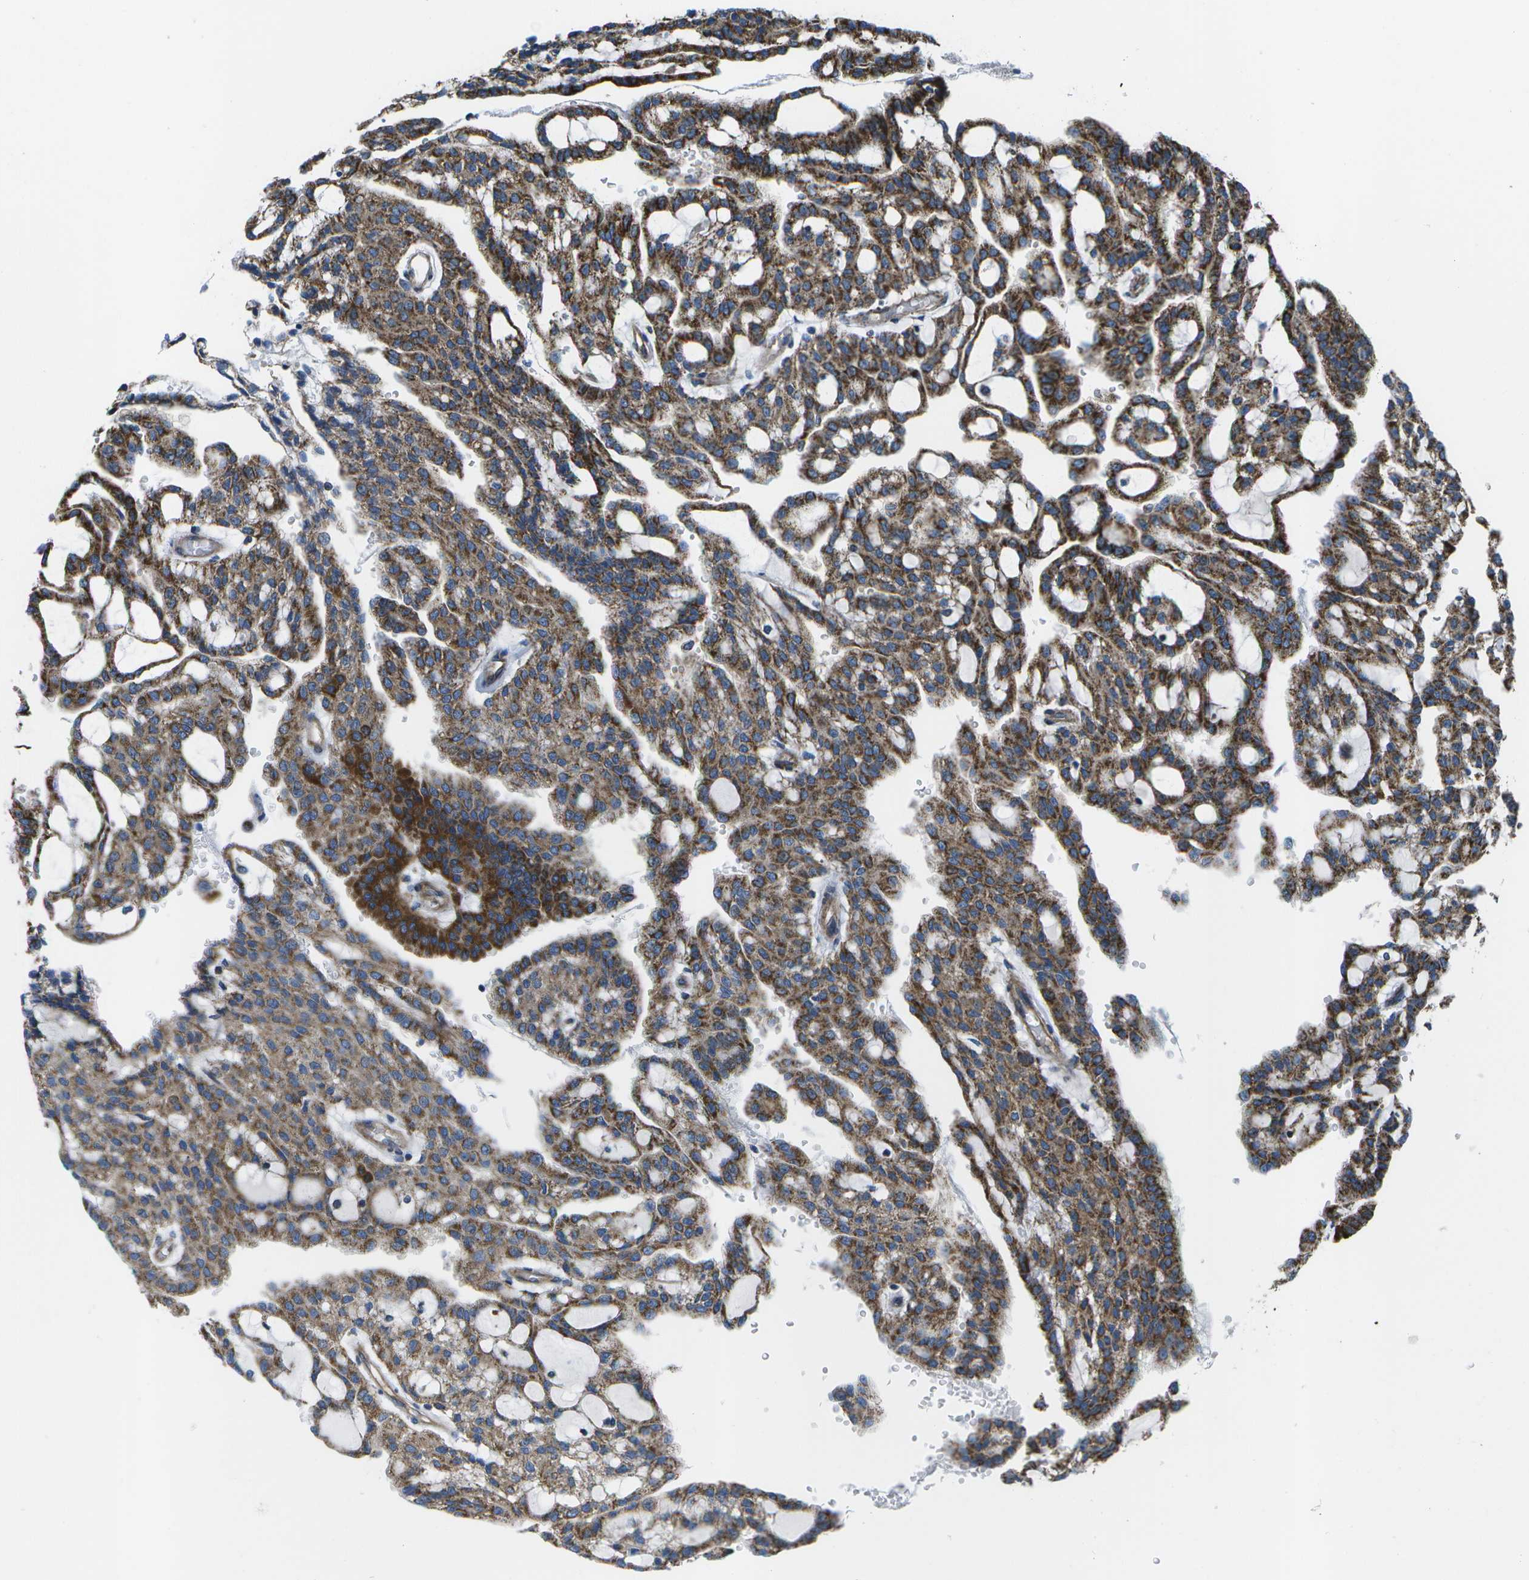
{"staining": {"intensity": "strong", "quantity": ">75%", "location": "cytoplasmic/membranous"}, "tissue": "renal cancer", "cell_type": "Tumor cells", "image_type": "cancer", "snomed": [{"axis": "morphology", "description": "Adenocarcinoma, NOS"}, {"axis": "topography", "description": "Kidney"}], "caption": "A histopathology image showing strong cytoplasmic/membranous expression in approximately >75% of tumor cells in renal cancer, as visualized by brown immunohistochemical staining.", "gene": "MVK", "patient": {"sex": "male", "age": 63}}